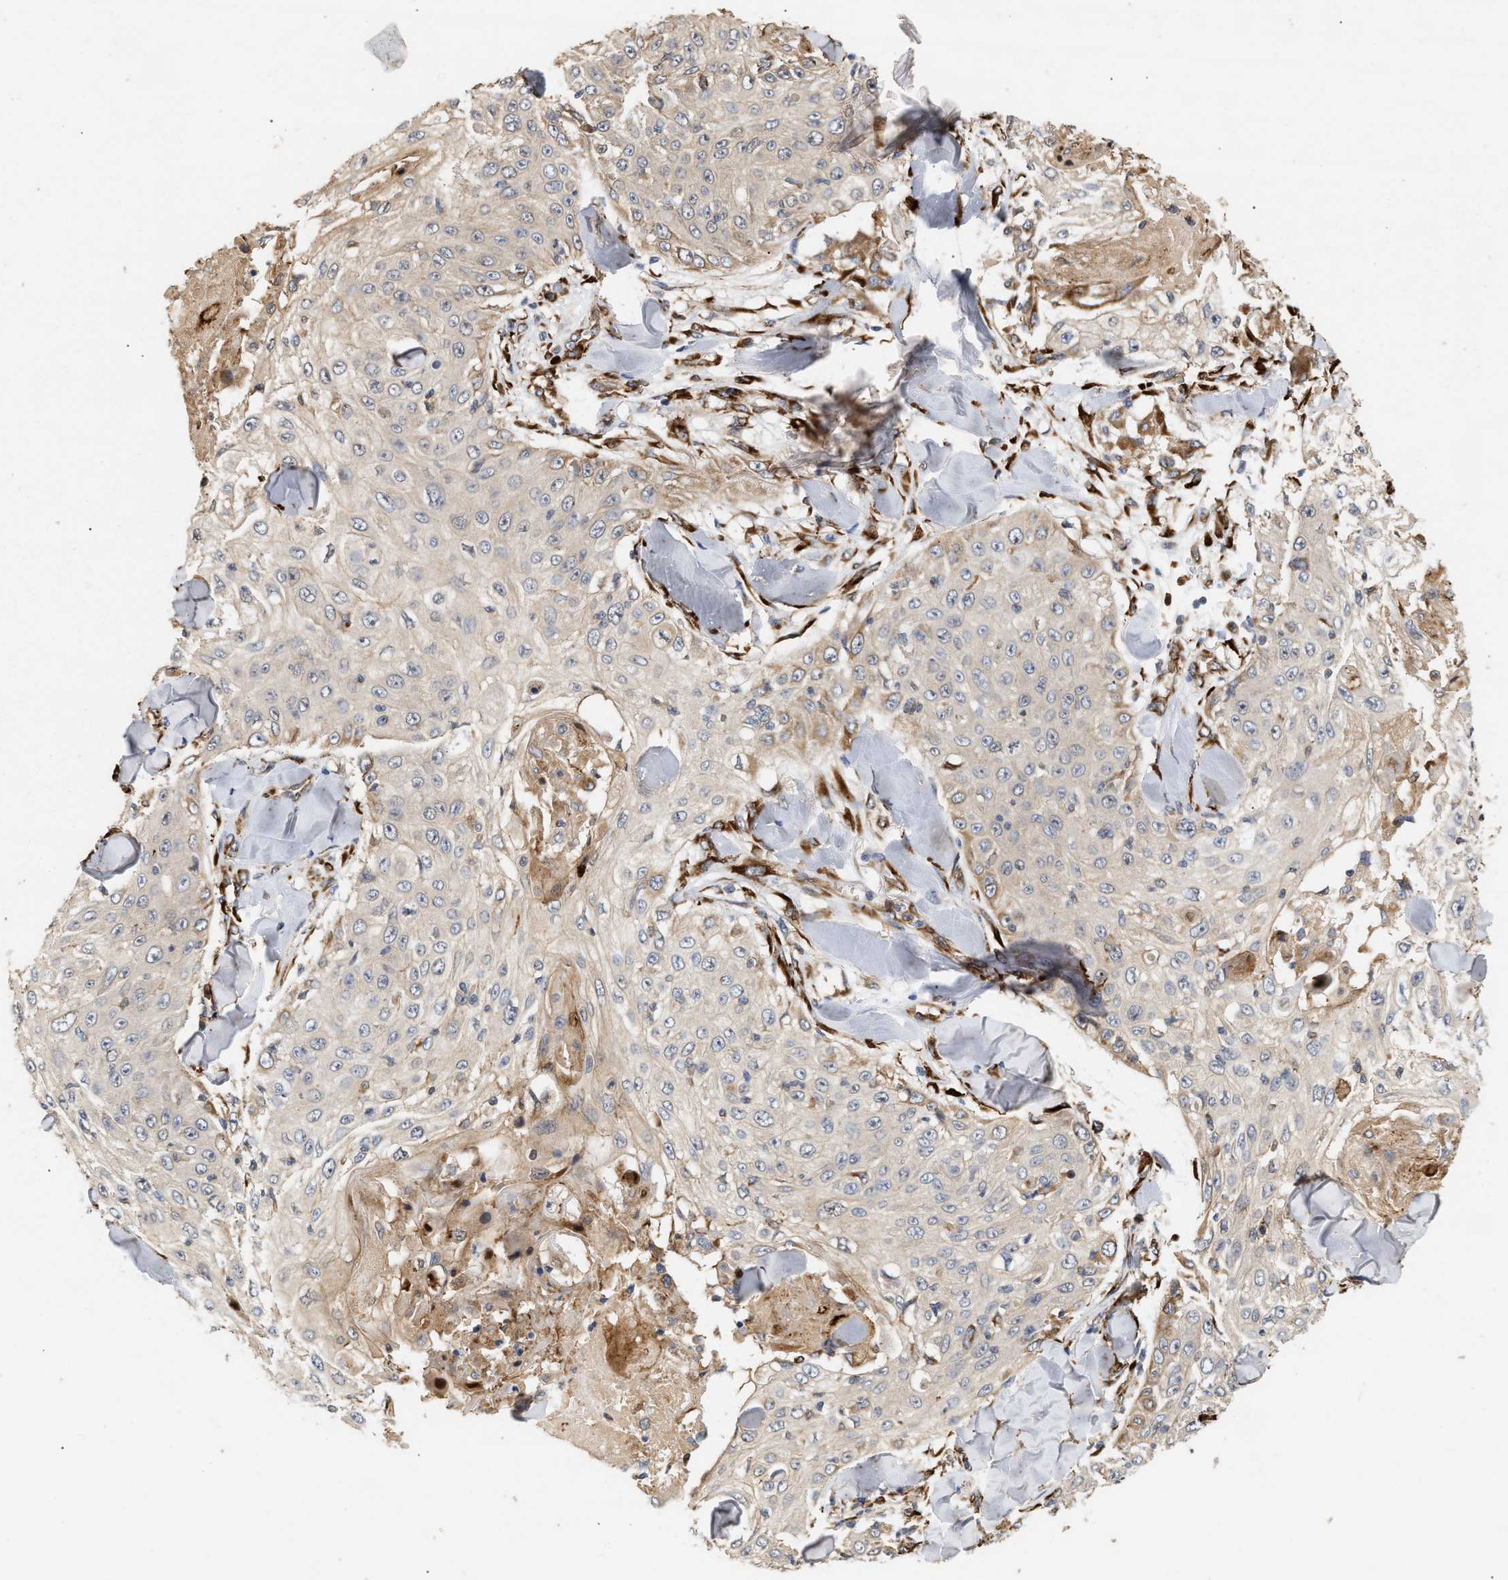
{"staining": {"intensity": "weak", "quantity": "<25%", "location": "cytoplasmic/membranous"}, "tissue": "skin cancer", "cell_type": "Tumor cells", "image_type": "cancer", "snomed": [{"axis": "morphology", "description": "Squamous cell carcinoma, NOS"}, {"axis": "topography", "description": "Skin"}], "caption": "High magnification brightfield microscopy of skin cancer (squamous cell carcinoma) stained with DAB (3,3'-diaminobenzidine) (brown) and counterstained with hematoxylin (blue): tumor cells show no significant positivity.", "gene": "PLCD1", "patient": {"sex": "male", "age": 86}}